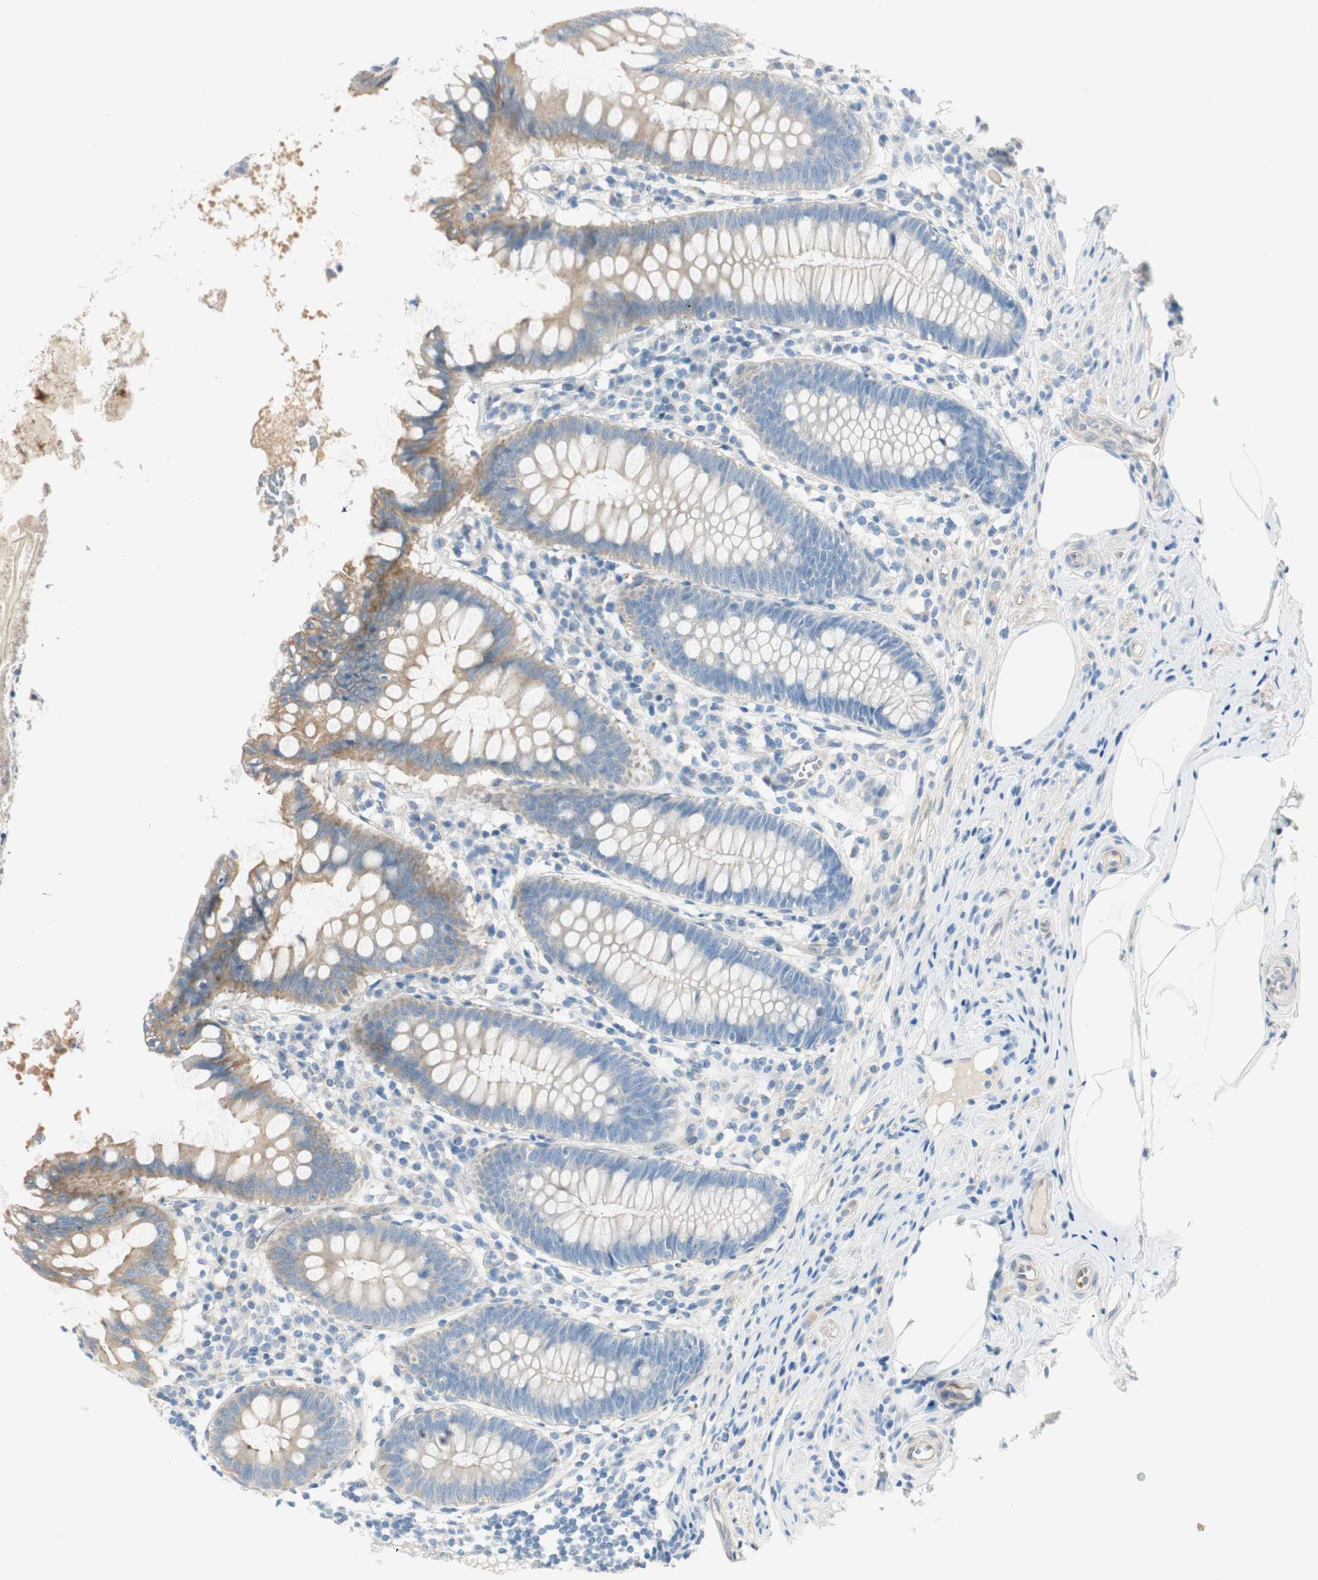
{"staining": {"intensity": "weak", "quantity": "<25%", "location": "cytoplasmic/membranous"}, "tissue": "appendix", "cell_type": "Glandular cells", "image_type": "normal", "snomed": [{"axis": "morphology", "description": "Normal tissue, NOS"}, {"axis": "topography", "description": "Appendix"}], "caption": "The photomicrograph reveals no staining of glandular cells in unremarkable appendix. Nuclei are stained in blue.", "gene": "CDK3", "patient": {"sex": "female", "age": 50}}